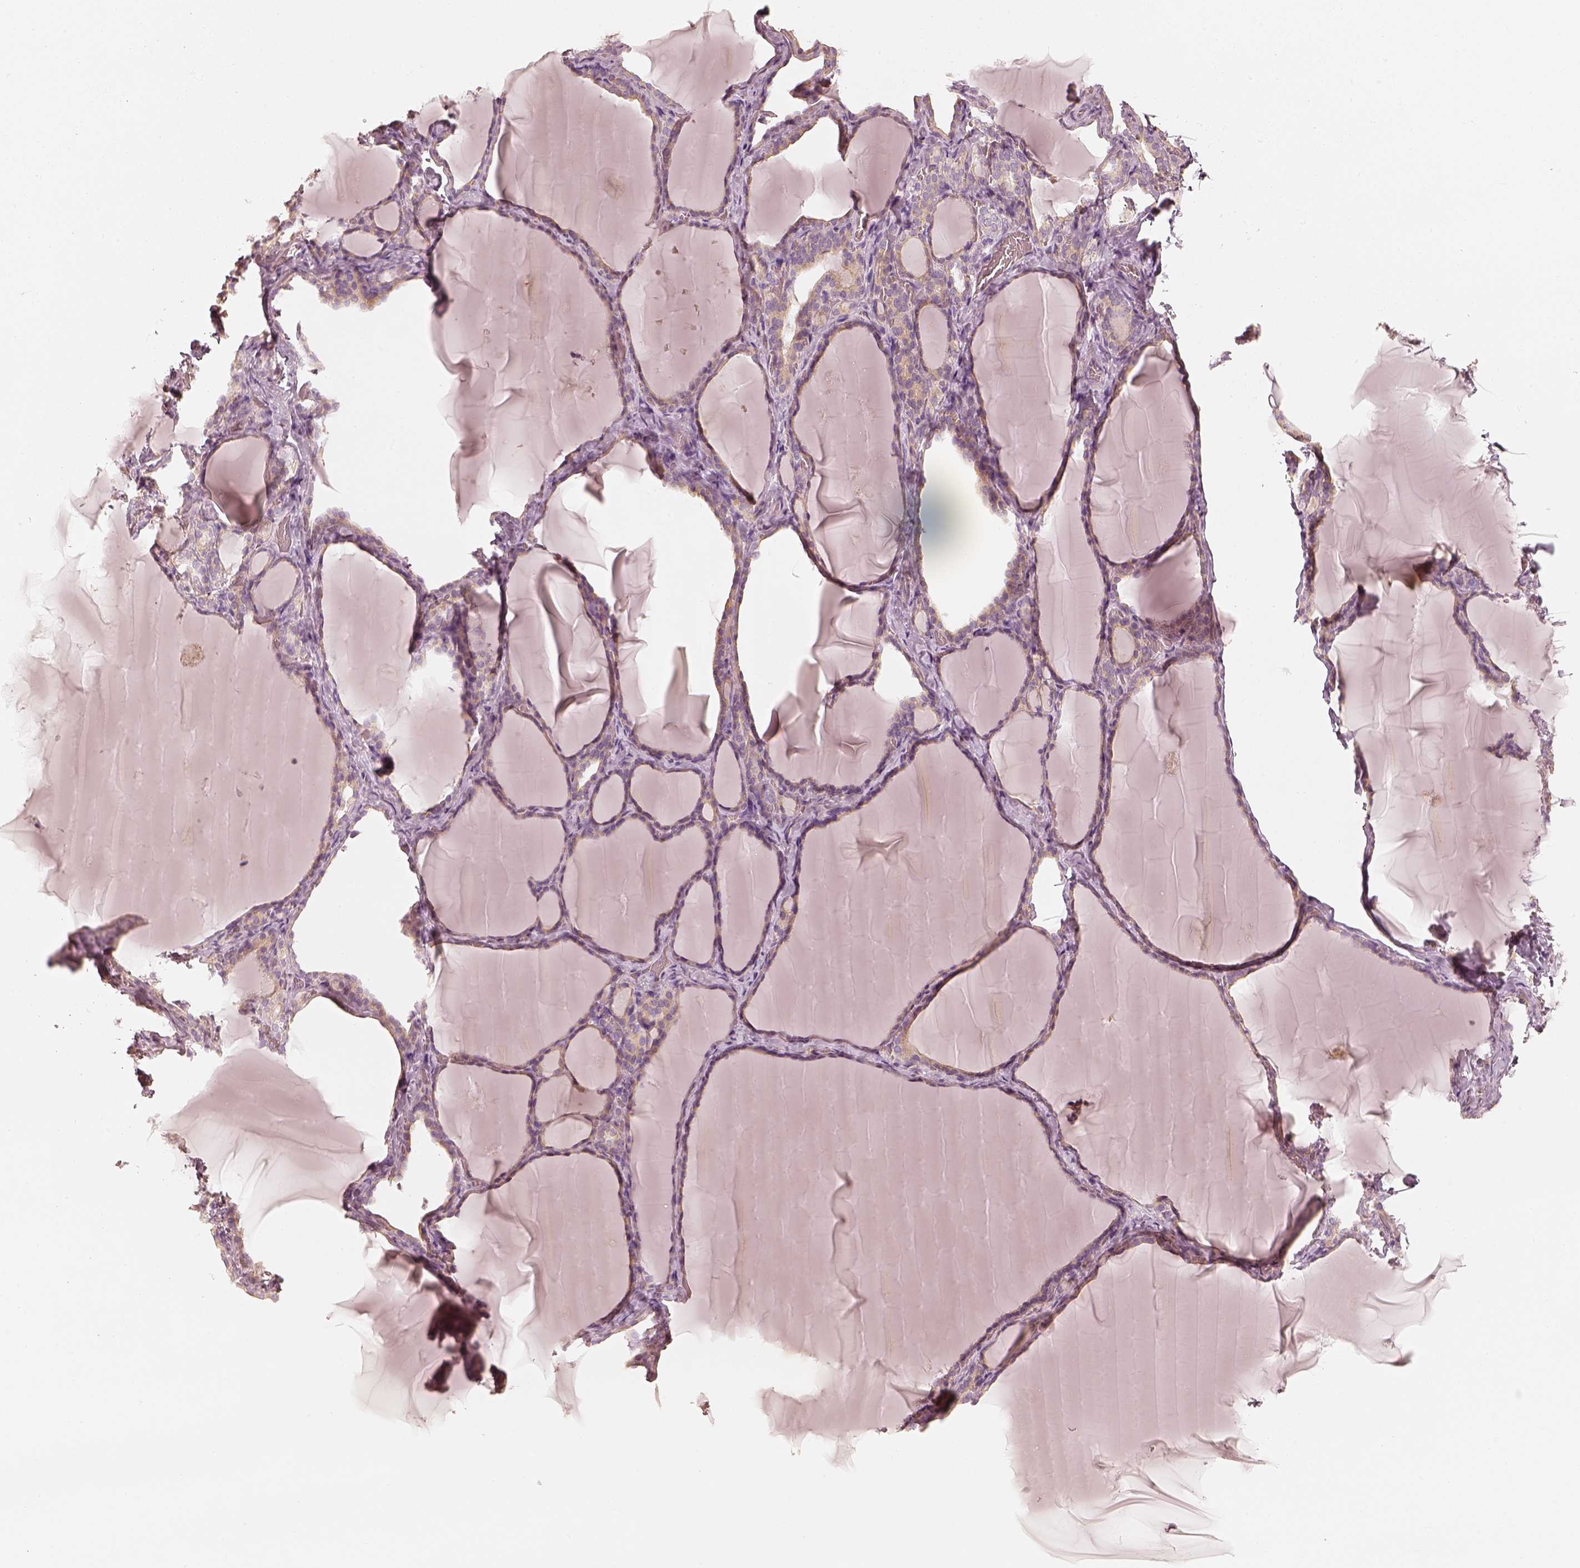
{"staining": {"intensity": "weak", "quantity": "25%-75%", "location": "cytoplasmic/membranous"}, "tissue": "thyroid gland", "cell_type": "Glandular cells", "image_type": "normal", "snomed": [{"axis": "morphology", "description": "Normal tissue, NOS"}, {"axis": "morphology", "description": "Hyperplasia, NOS"}, {"axis": "topography", "description": "Thyroid gland"}], "caption": "Protein expression analysis of normal thyroid gland exhibits weak cytoplasmic/membranous positivity in about 25%-75% of glandular cells.", "gene": "FMNL2", "patient": {"sex": "female", "age": 27}}